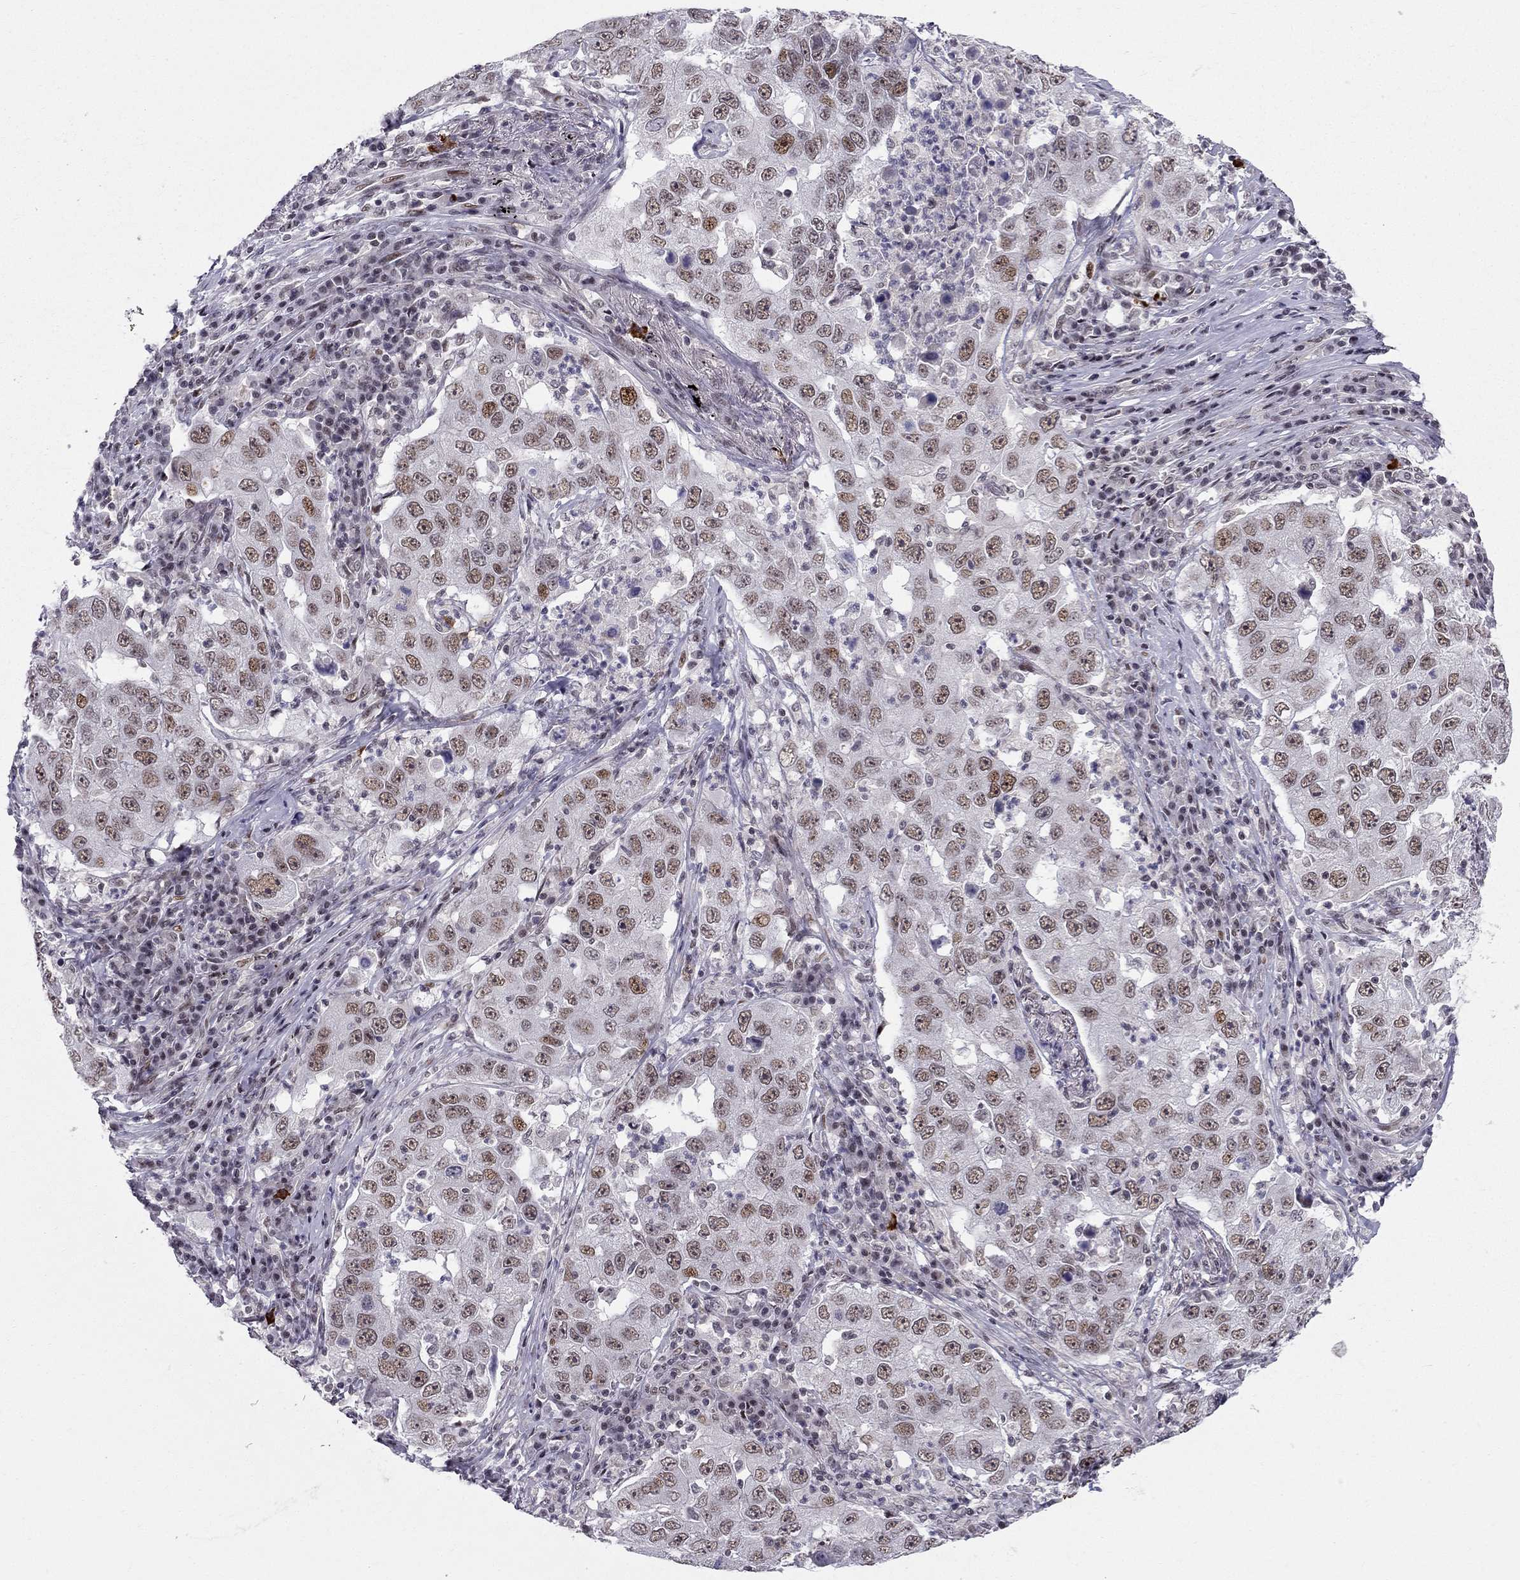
{"staining": {"intensity": "weak", "quantity": ">75%", "location": "nuclear"}, "tissue": "lung cancer", "cell_type": "Tumor cells", "image_type": "cancer", "snomed": [{"axis": "morphology", "description": "Adenocarcinoma, NOS"}, {"axis": "topography", "description": "Lung"}], "caption": "This is an image of immunohistochemistry staining of lung cancer, which shows weak positivity in the nuclear of tumor cells.", "gene": "RPRD2", "patient": {"sex": "male", "age": 73}}